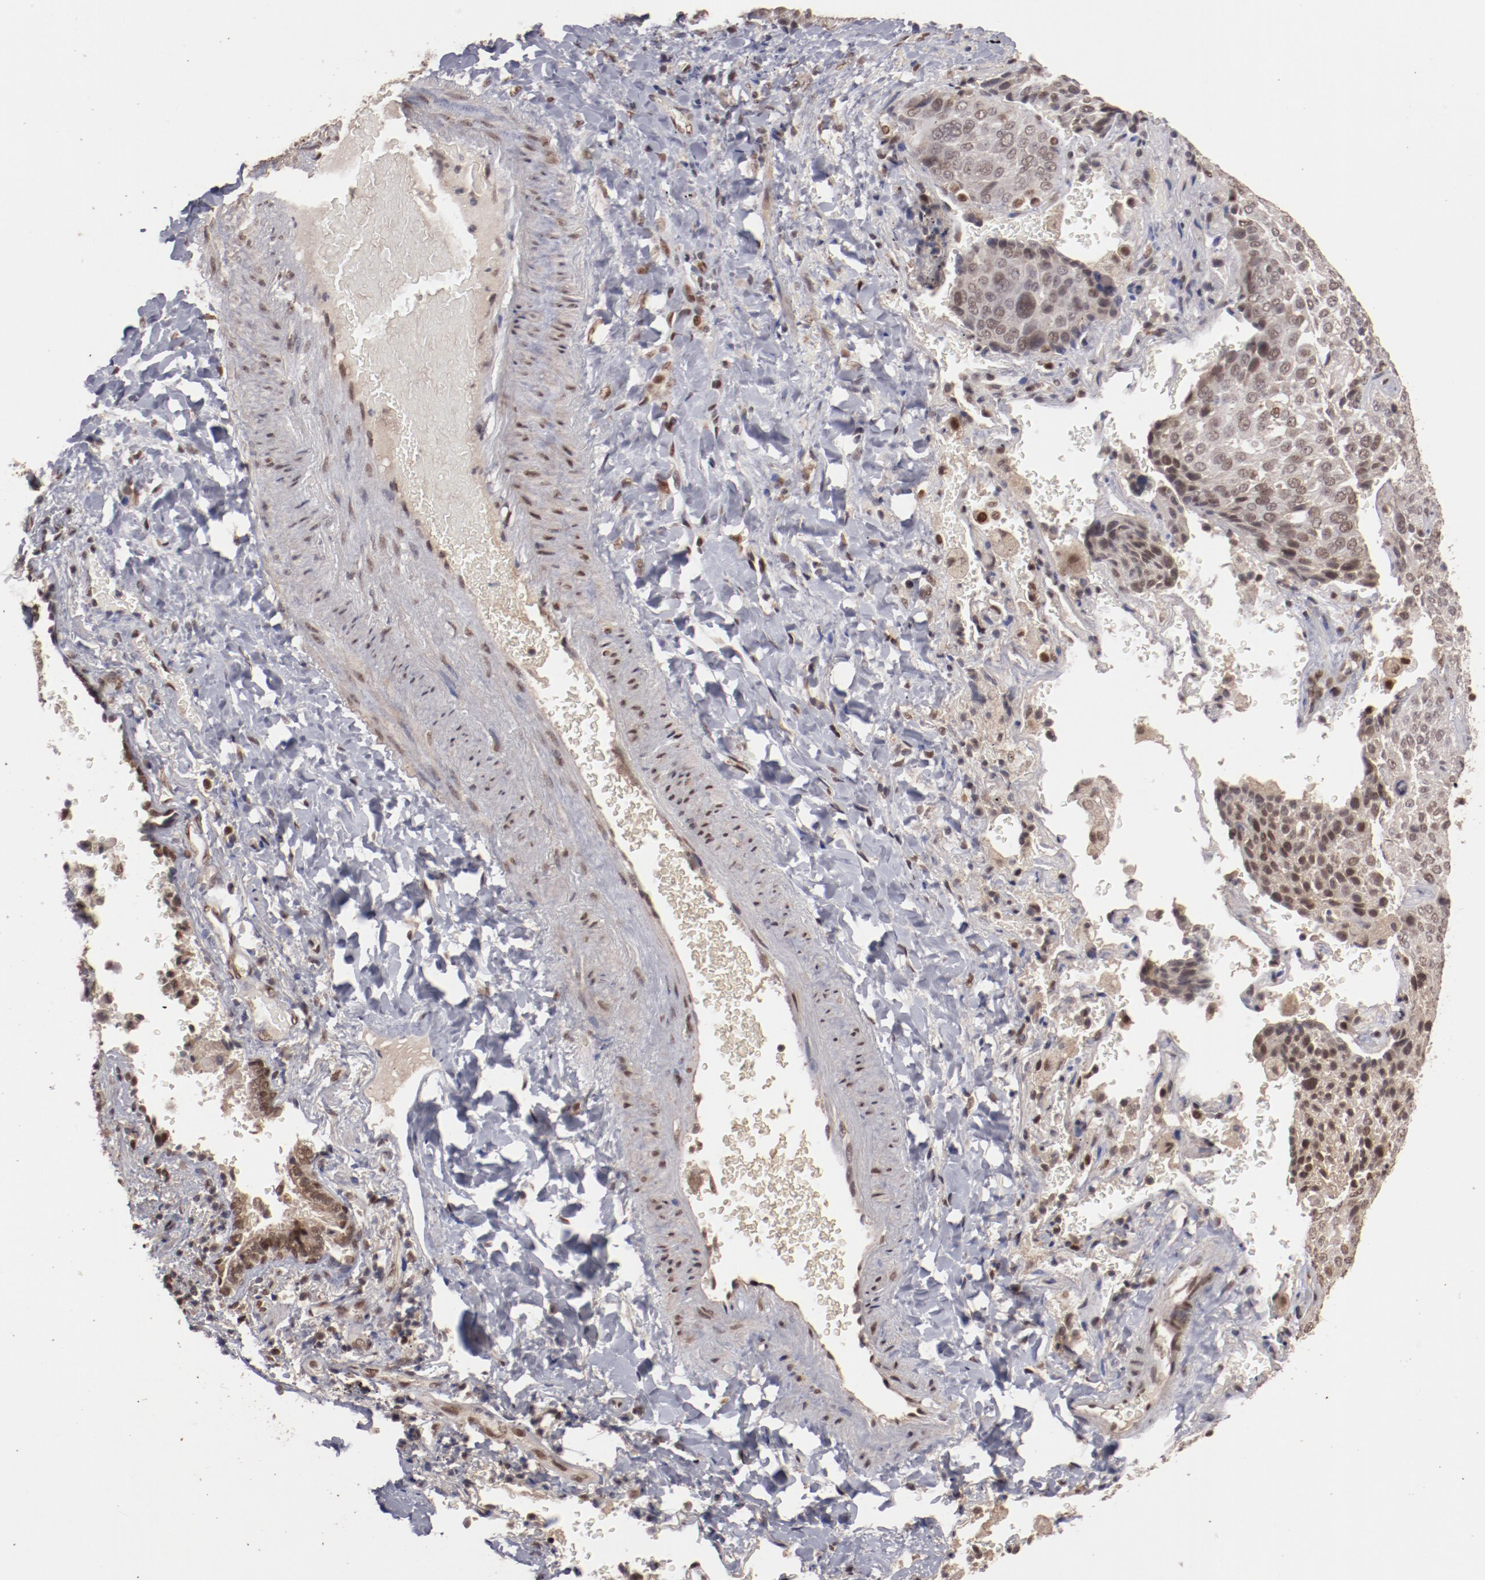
{"staining": {"intensity": "weak", "quantity": ">75%", "location": "cytoplasmic/membranous,nuclear"}, "tissue": "lung cancer", "cell_type": "Tumor cells", "image_type": "cancer", "snomed": [{"axis": "morphology", "description": "Squamous cell carcinoma, NOS"}, {"axis": "topography", "description": "Lung"}], "caption": "High-magnification brightfield microscopy of squamous cell carcinoma (lung) stained with DAB (3,3'-diaminobenzidine) (brown) and counterstained with hematoxylin (blue). tumor cells exhibit weak cytoplasmic/membranous and nuclear expression is present in about>75% of cells.", "gene": "CLOCK", "patient": {"sex": "male", "age": 54}}